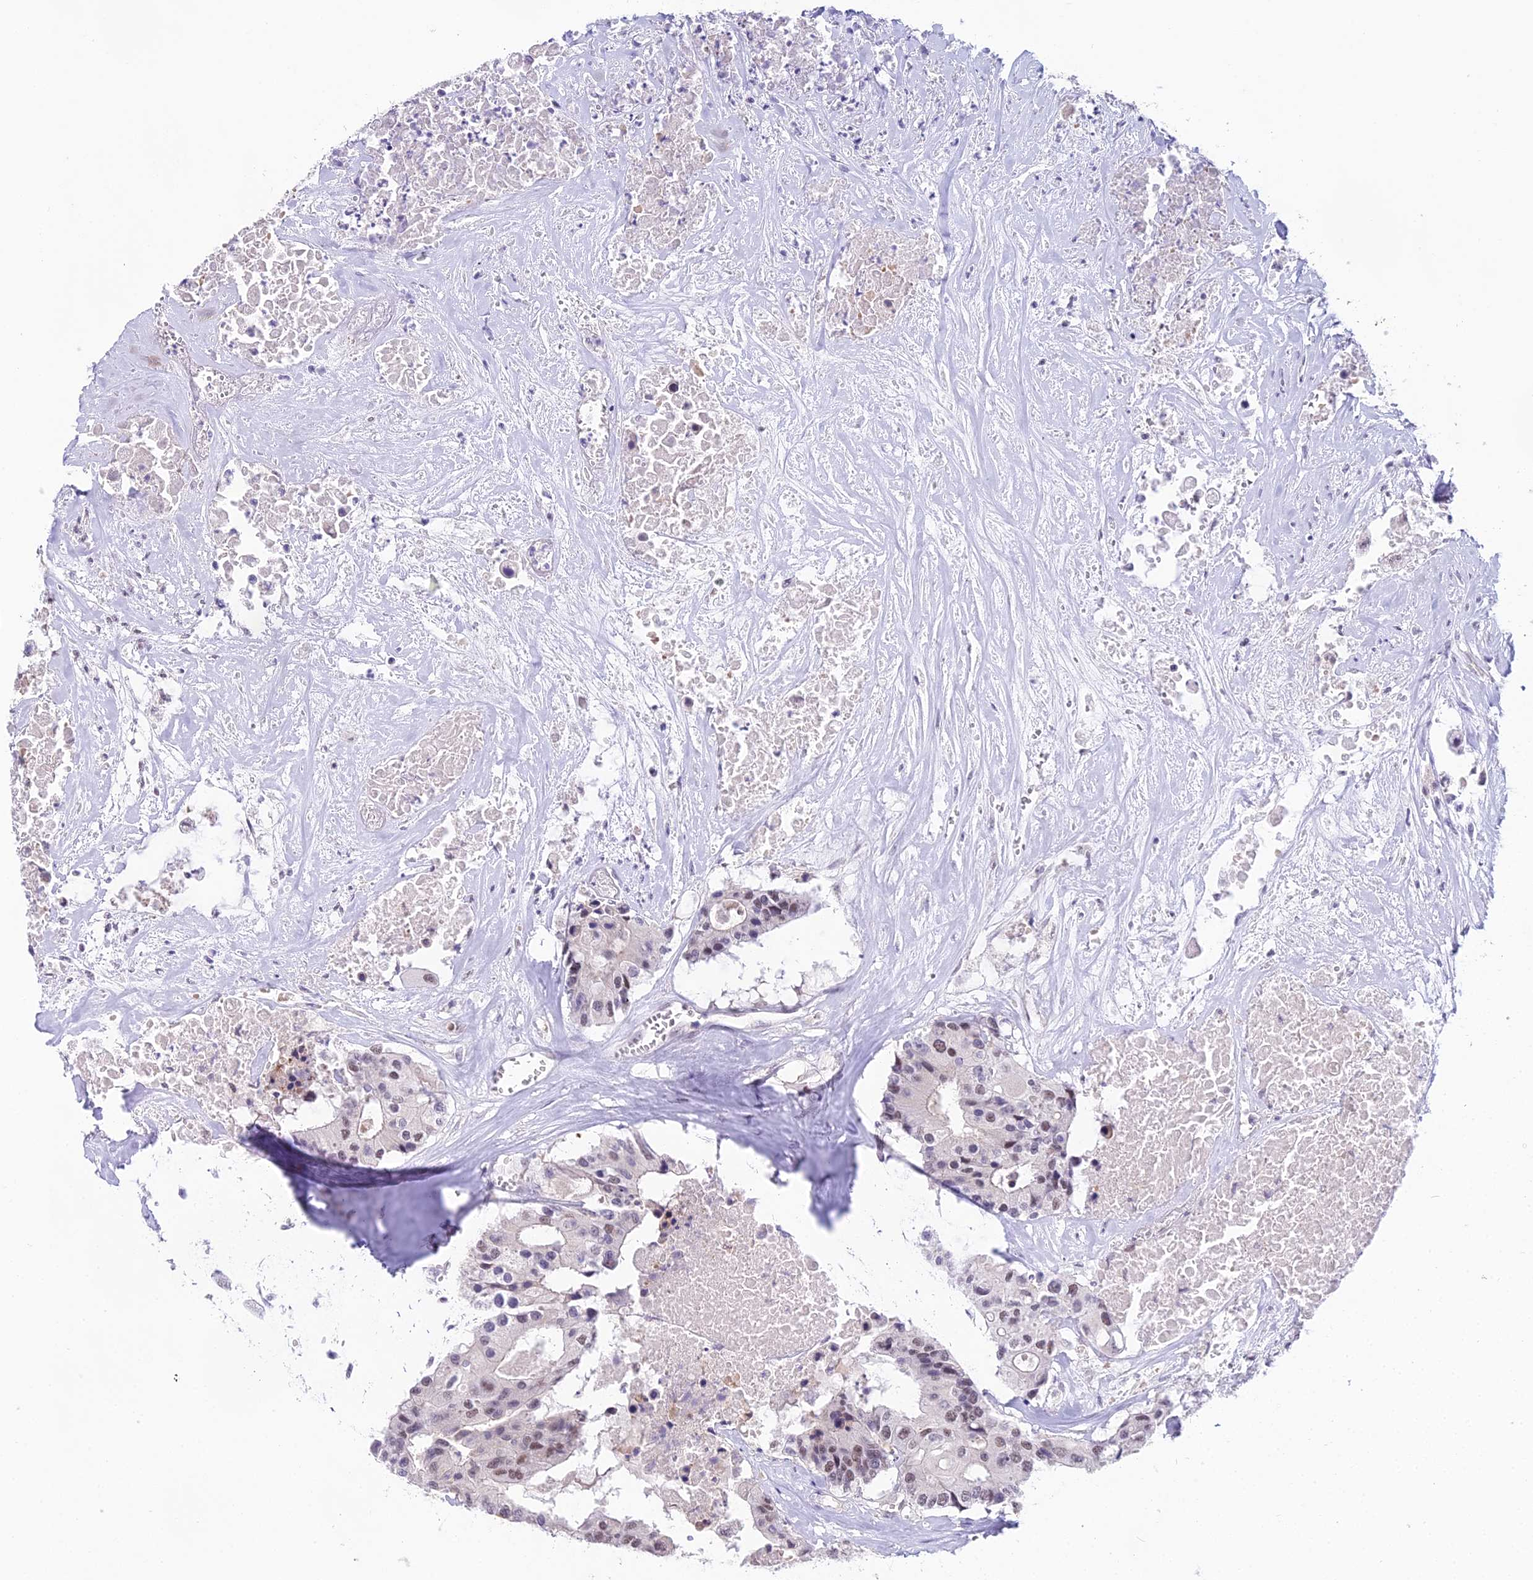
{"staining": {"intensity": "weak", "quantity": "<25%", "location": "nuclear"}, "tissue": "colorectal cancer", "cell_type": "Tumor cells", "image_type": "cancer", "snomed": [{"axis": "morphology", "description": "Adenocarcinoma, NOS"}, {"axis": "topography", "description": "Colon"}], "caption": "Tumor cells show no significant expression in adenocarcinoma (colorectal).", "gene": "MAT2A", "patient": {"sex": "male", "age": 77}}